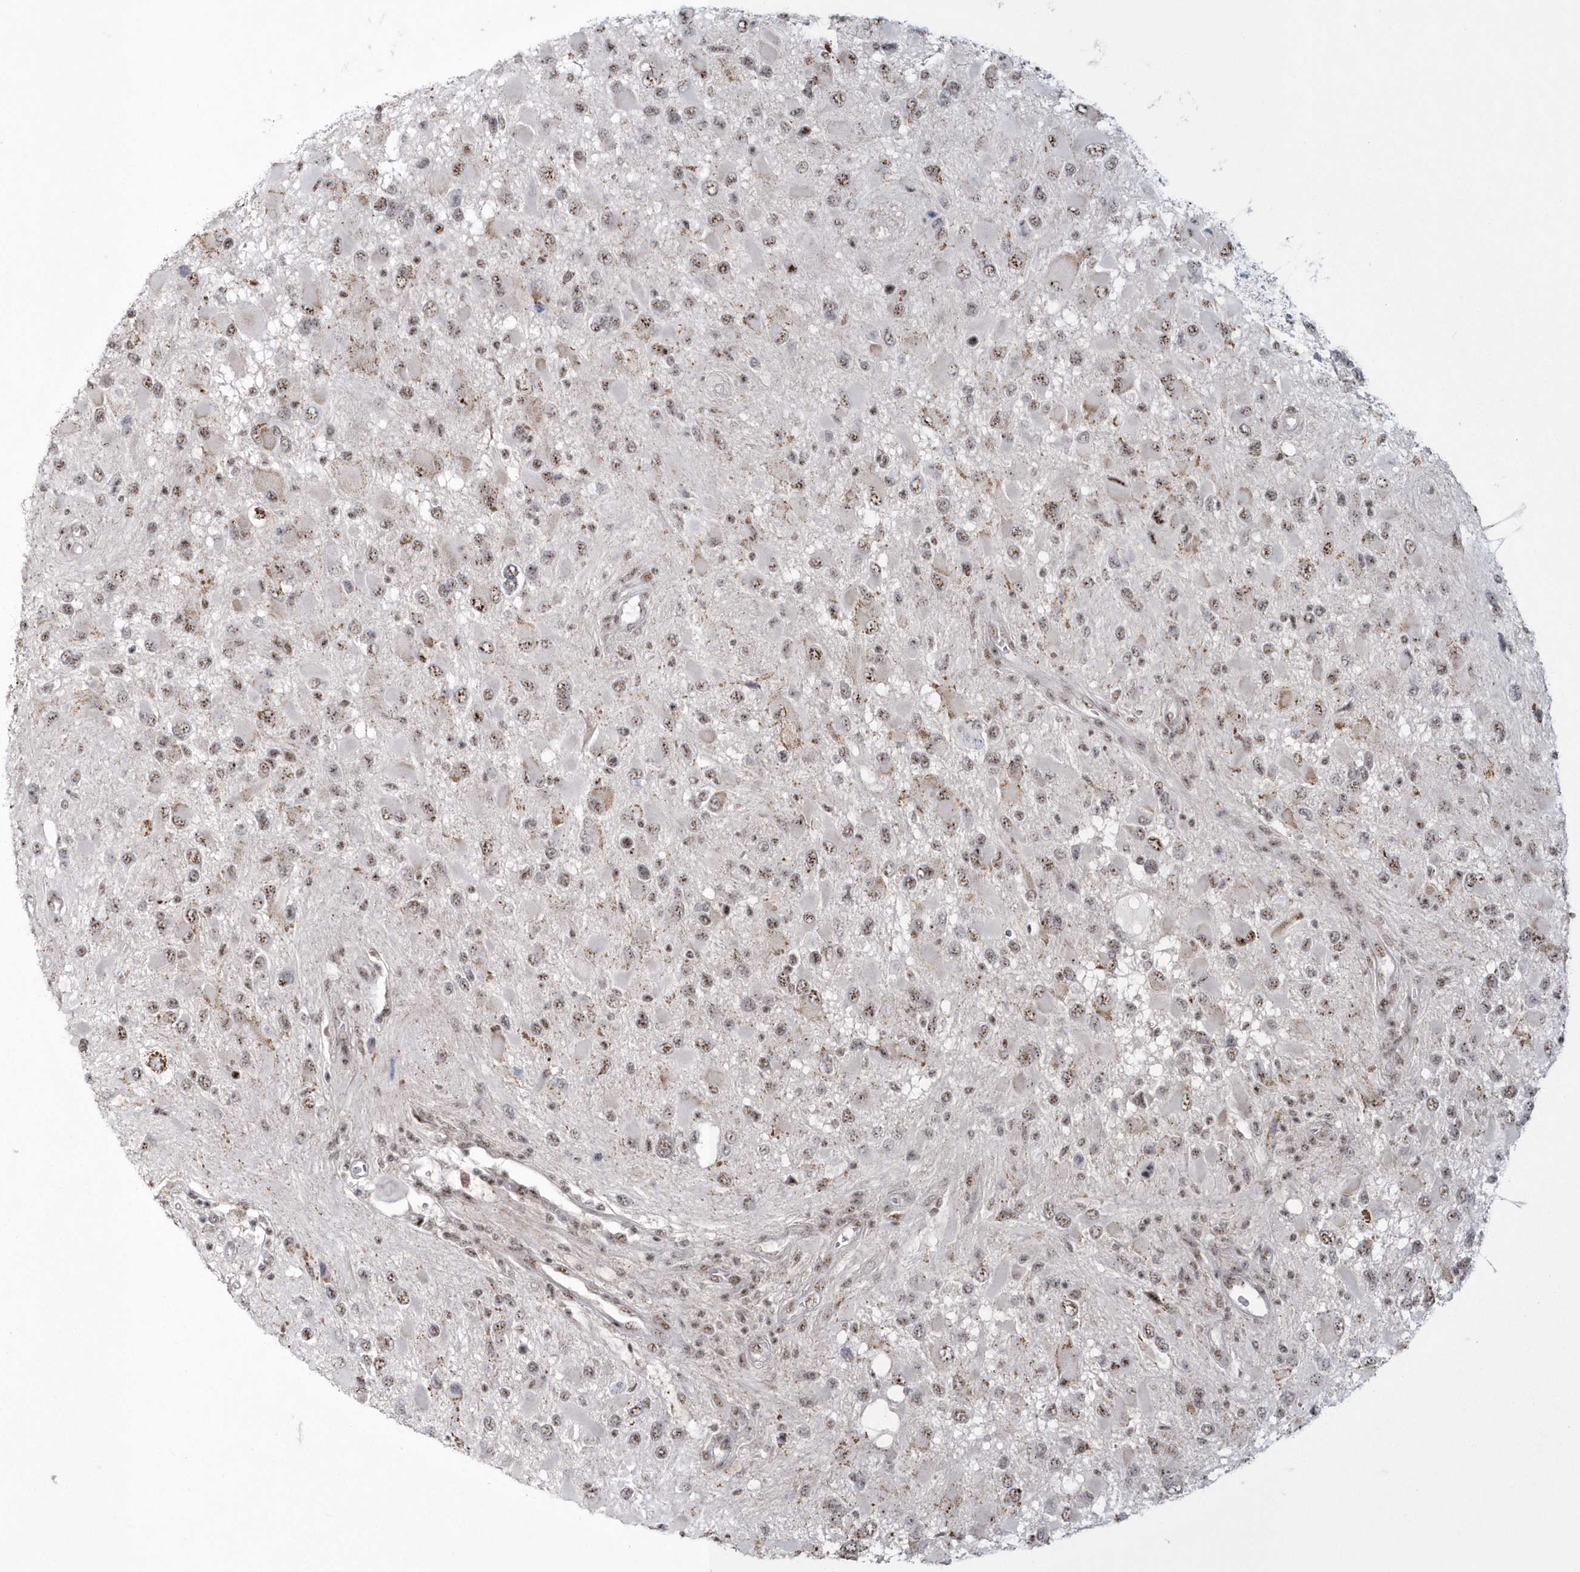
{"staining": {"intensity": "moderate", "quantity": ">75%", "location": "nuclear"}, "tissue": "glioma", "cell_type": "Tumor cells", "image_type": "cancer", "snomed": [{"axis": "morphology", "description": "Glioma, malignant, High grade"}, {"axis": "topography", "description": "Brain"}], "caption": "An image of high-grade glioma (malignant) stained for a protein exhibits moderate nuclear brown staining in tumor cells. (DAB (3,3'-diaminobenzidine) = brown stain, brightfield microscopy at high magnification).", "gene": "KDM6B", "patient": {"sex": "male", "age": 53}}